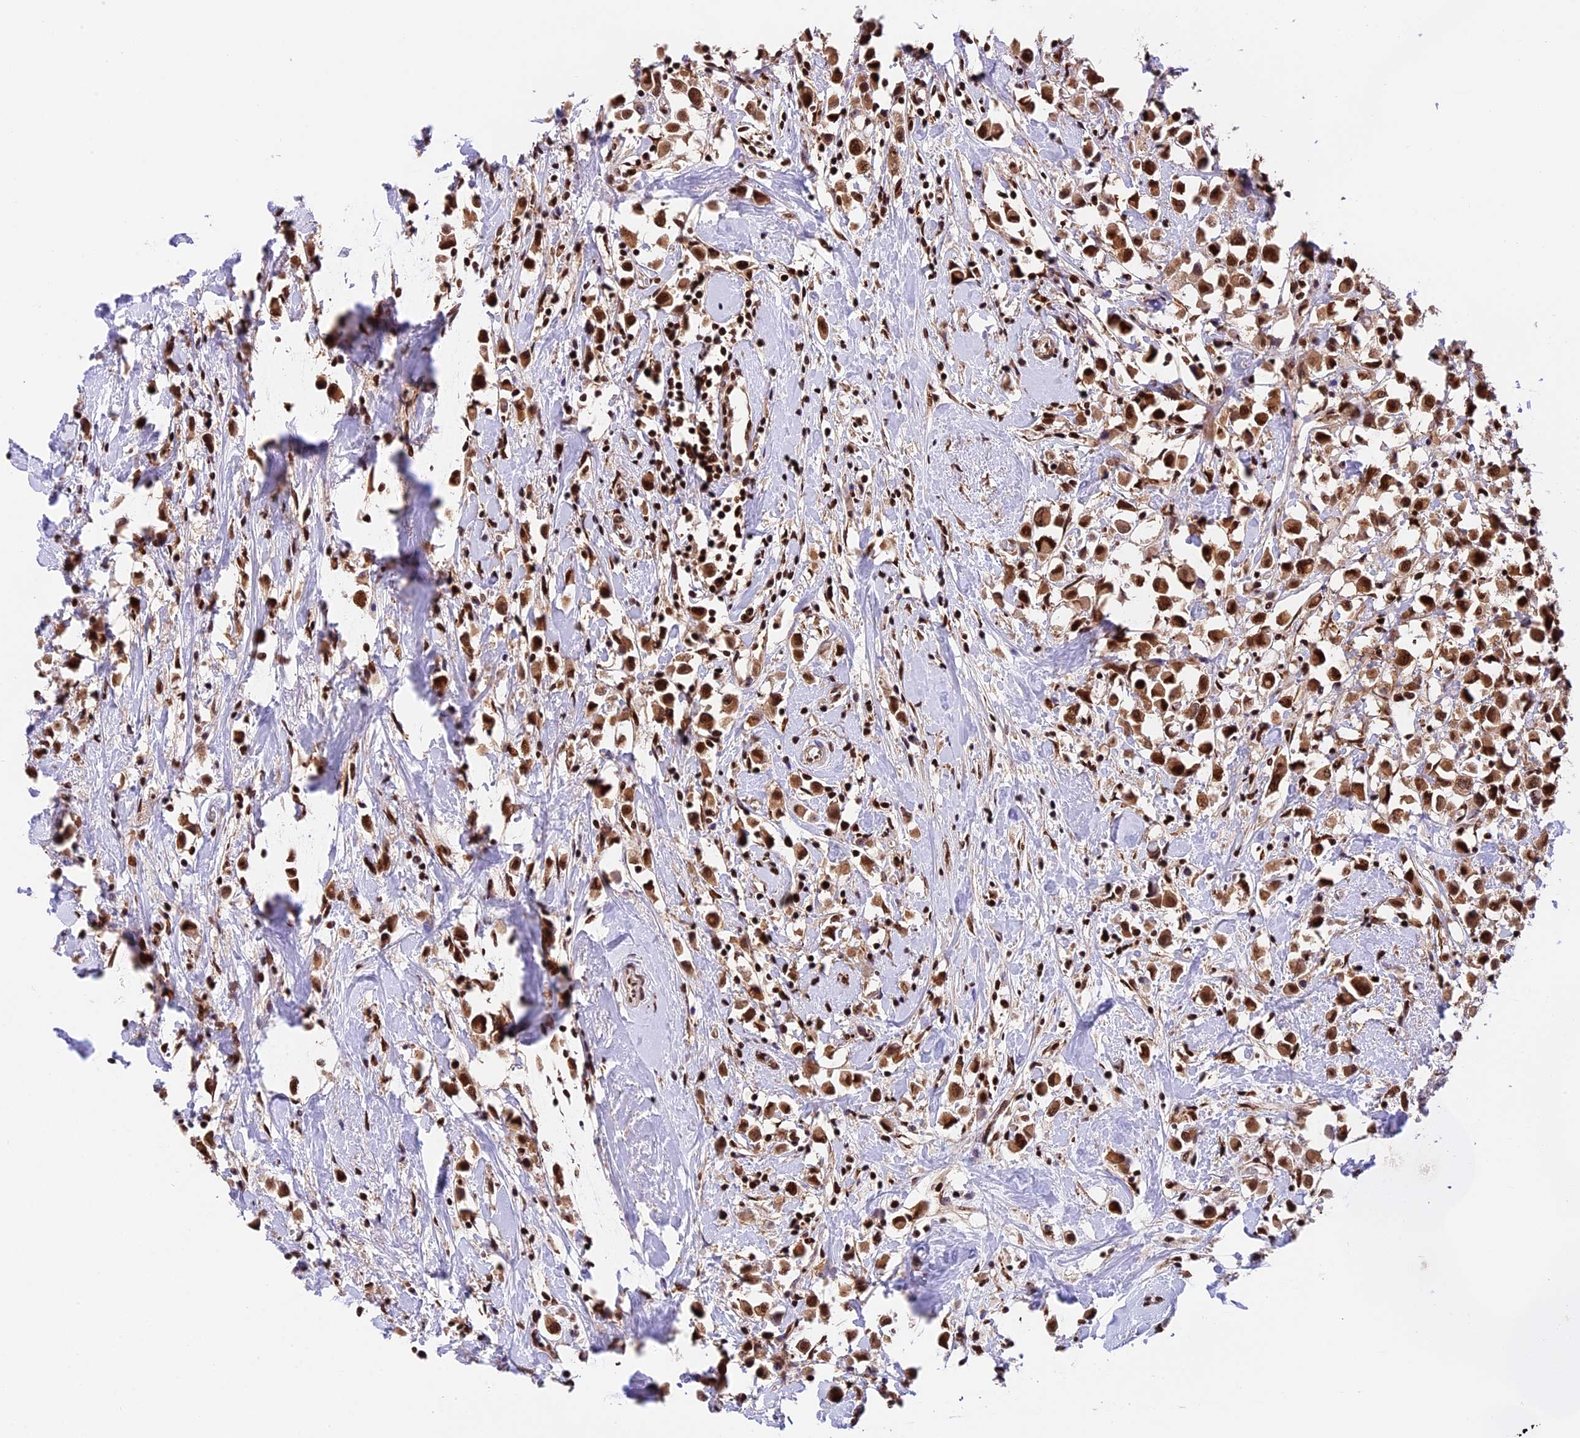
{"staining": {"intensity": "strong", "quantity": ">75%", "location": "cytoplasmic/membranous,nuclear"}, "tissue": "breast cancer", "cell_type": "Tumor cells", "image_type": "cancer", "snomed": [{"axis": "morphology", "description": "Duct carcinoma"}, {"axis": "topography", "description": "Breast"}], "caption": "Brown immunohistochemical staining in breast cancer (infiltrating ductal carcinoma) shows strong cytoplasmic/membranous and nuclear expression in approximately >75% of tumor cells.", "gene": "RAMAC", "patient": {"sex": "female", "age": 61}}